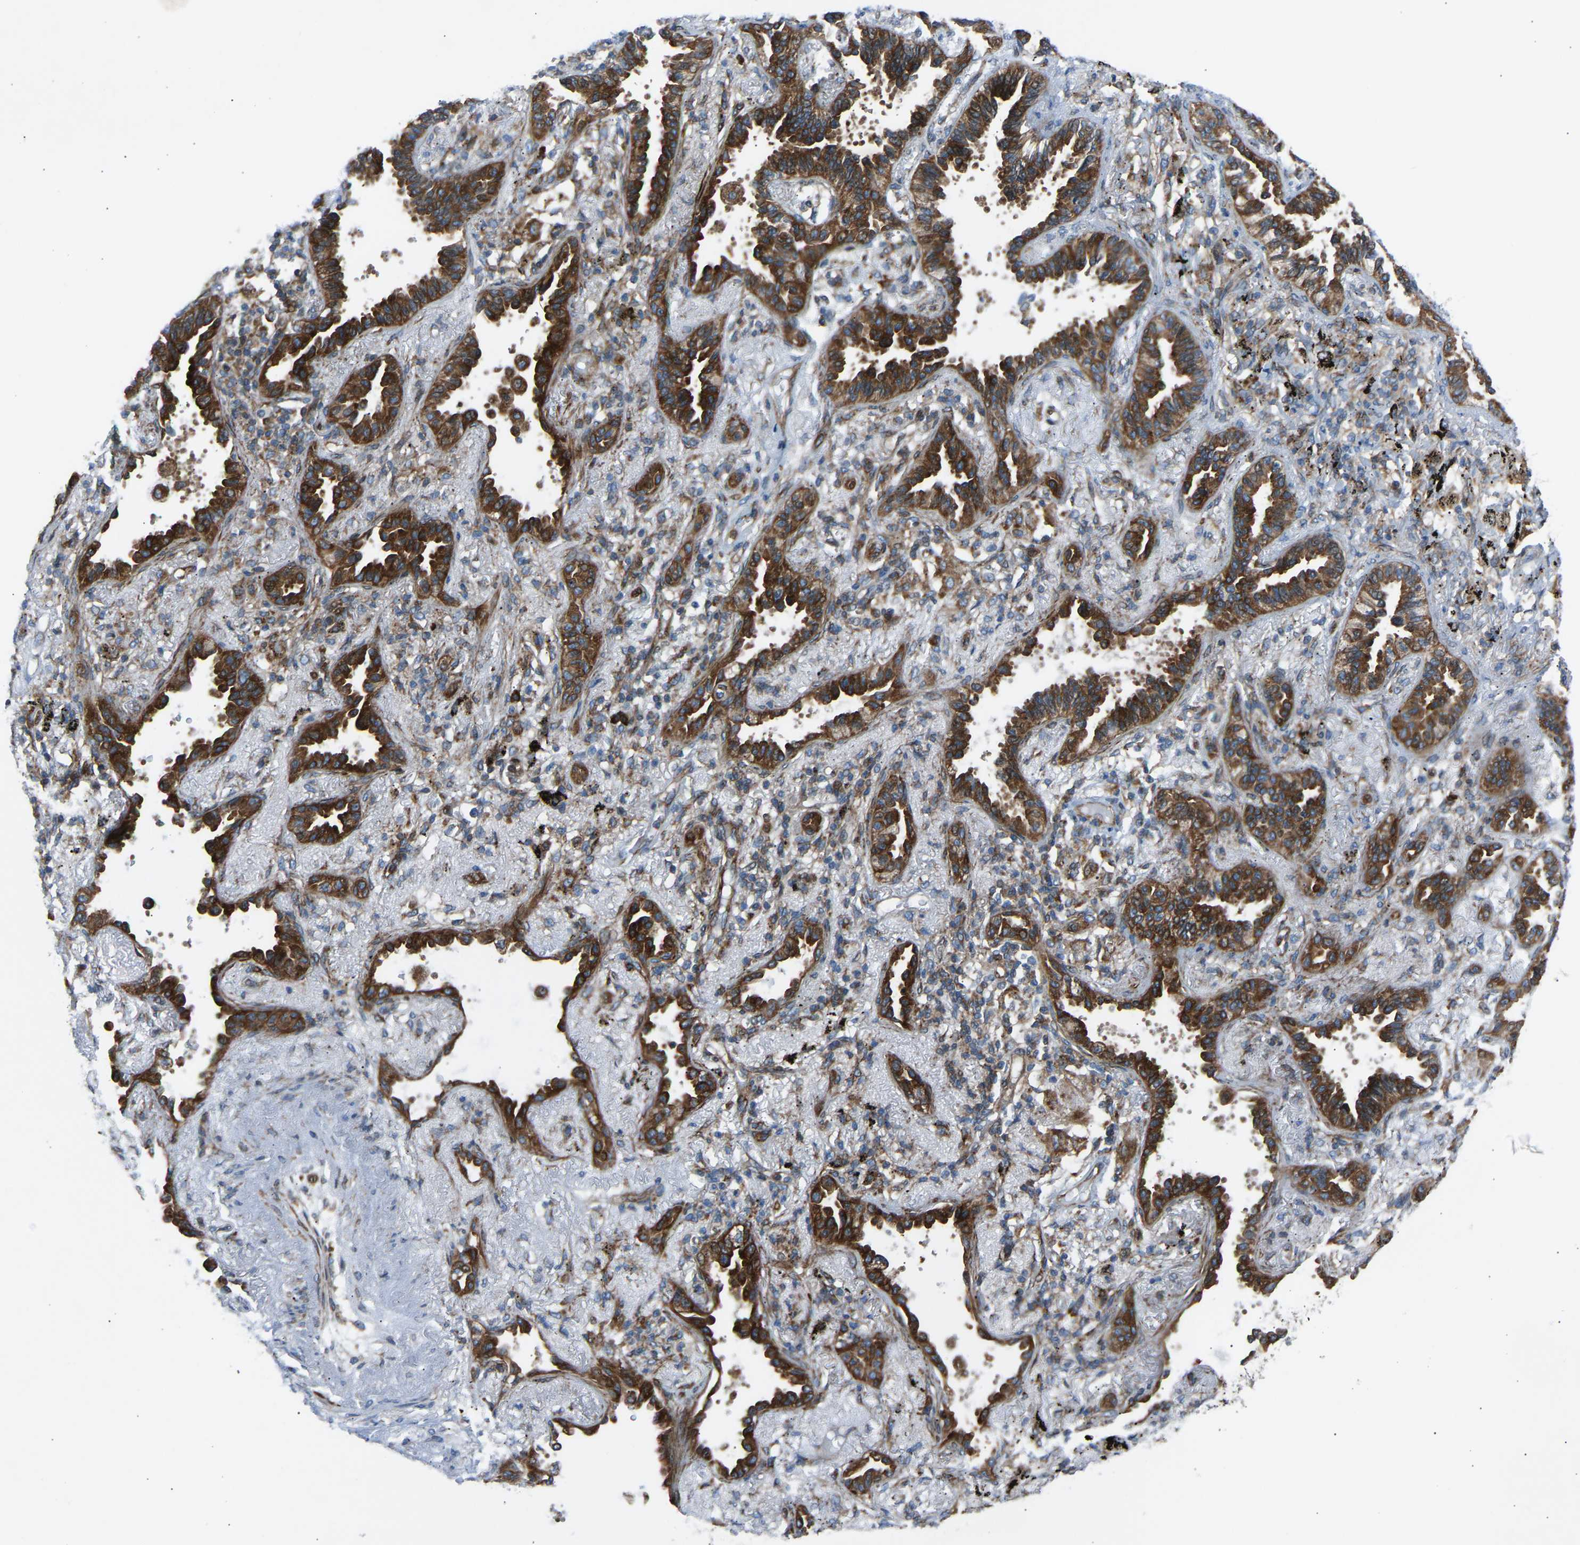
{"staining": {"intensity": "strong", "quantity": ">75%", "location": "cytoplasmic/membranous"}, "tissue": "lung cancer", "cell_type": "Tumor cells", "image_type": "cancer", "snomed": [{"axis": "morphology", "description": "Adenocarcinoma, NOS"}, {"axis": "topography", "description": "Lung"}], "caption": "Approximately >75% of tumor cells in human adenocarcinoma (lung) show strong cytoplasmic/membranous protein staining as visualized by brown immunohistochemical staining.", "gene": "VPS41", "patient": {"sex": "male", "age": 59}}